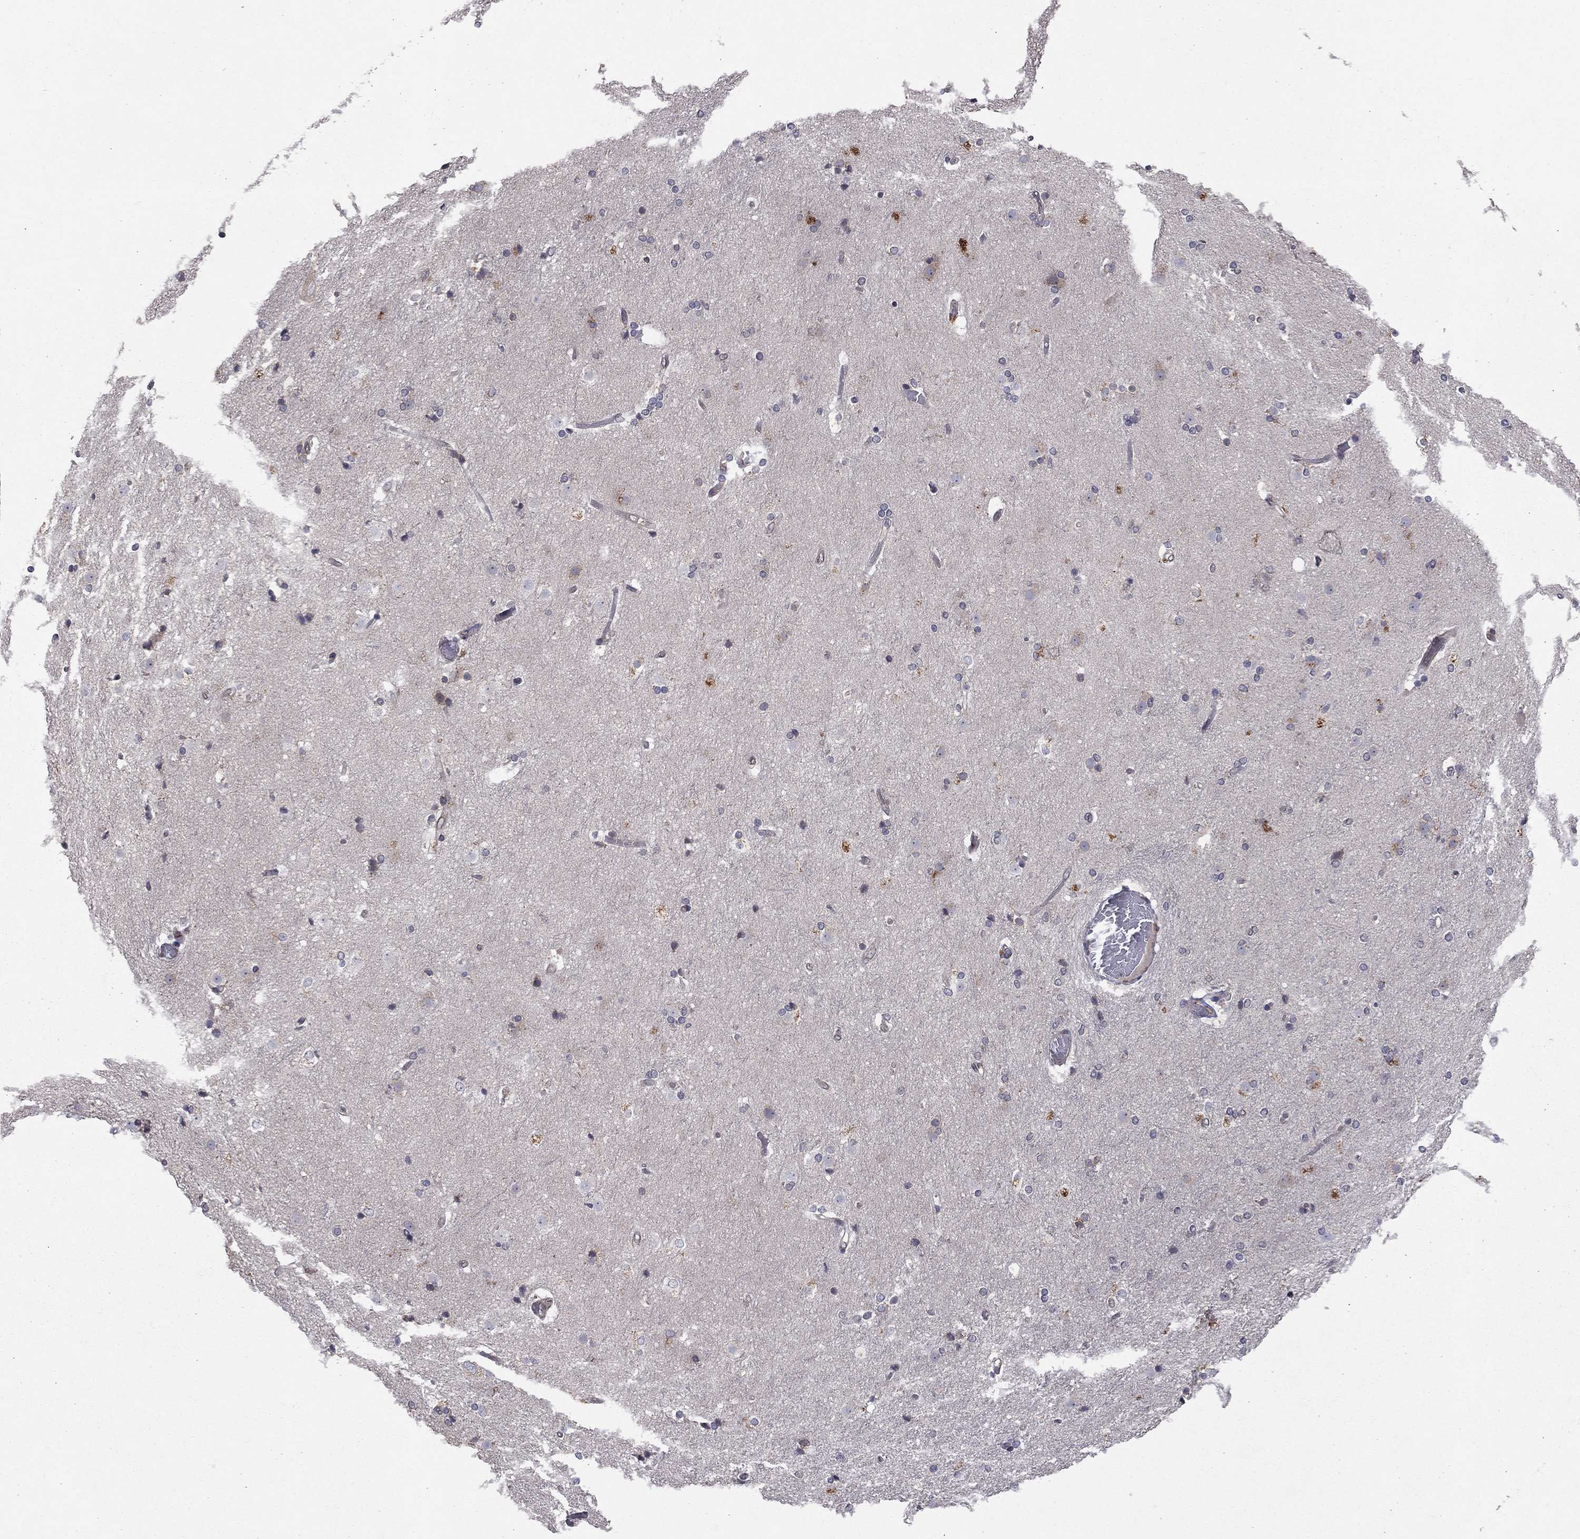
{"staining": {"intensity": "negative", "quantity": "none", "location": "none"}, "tissue": "caudate", "cell_type": "Glial cells", "image_type": "normal", "snomed": [{"axis": "morphology", "description": "Normal tissue, NOS"}, {"axis": "topography", "description": "Lateral ventricle wall"}], "caption": "Benign caudate was stained to show a protein in brown. There is no significant positivity in glial cells. (Brightfield microscopy of DAB (3,3'-diaminobenzidine) IHC at high magnification).", "gene": "YIF1A", "patient": {"sex": "female", "age": 71}}